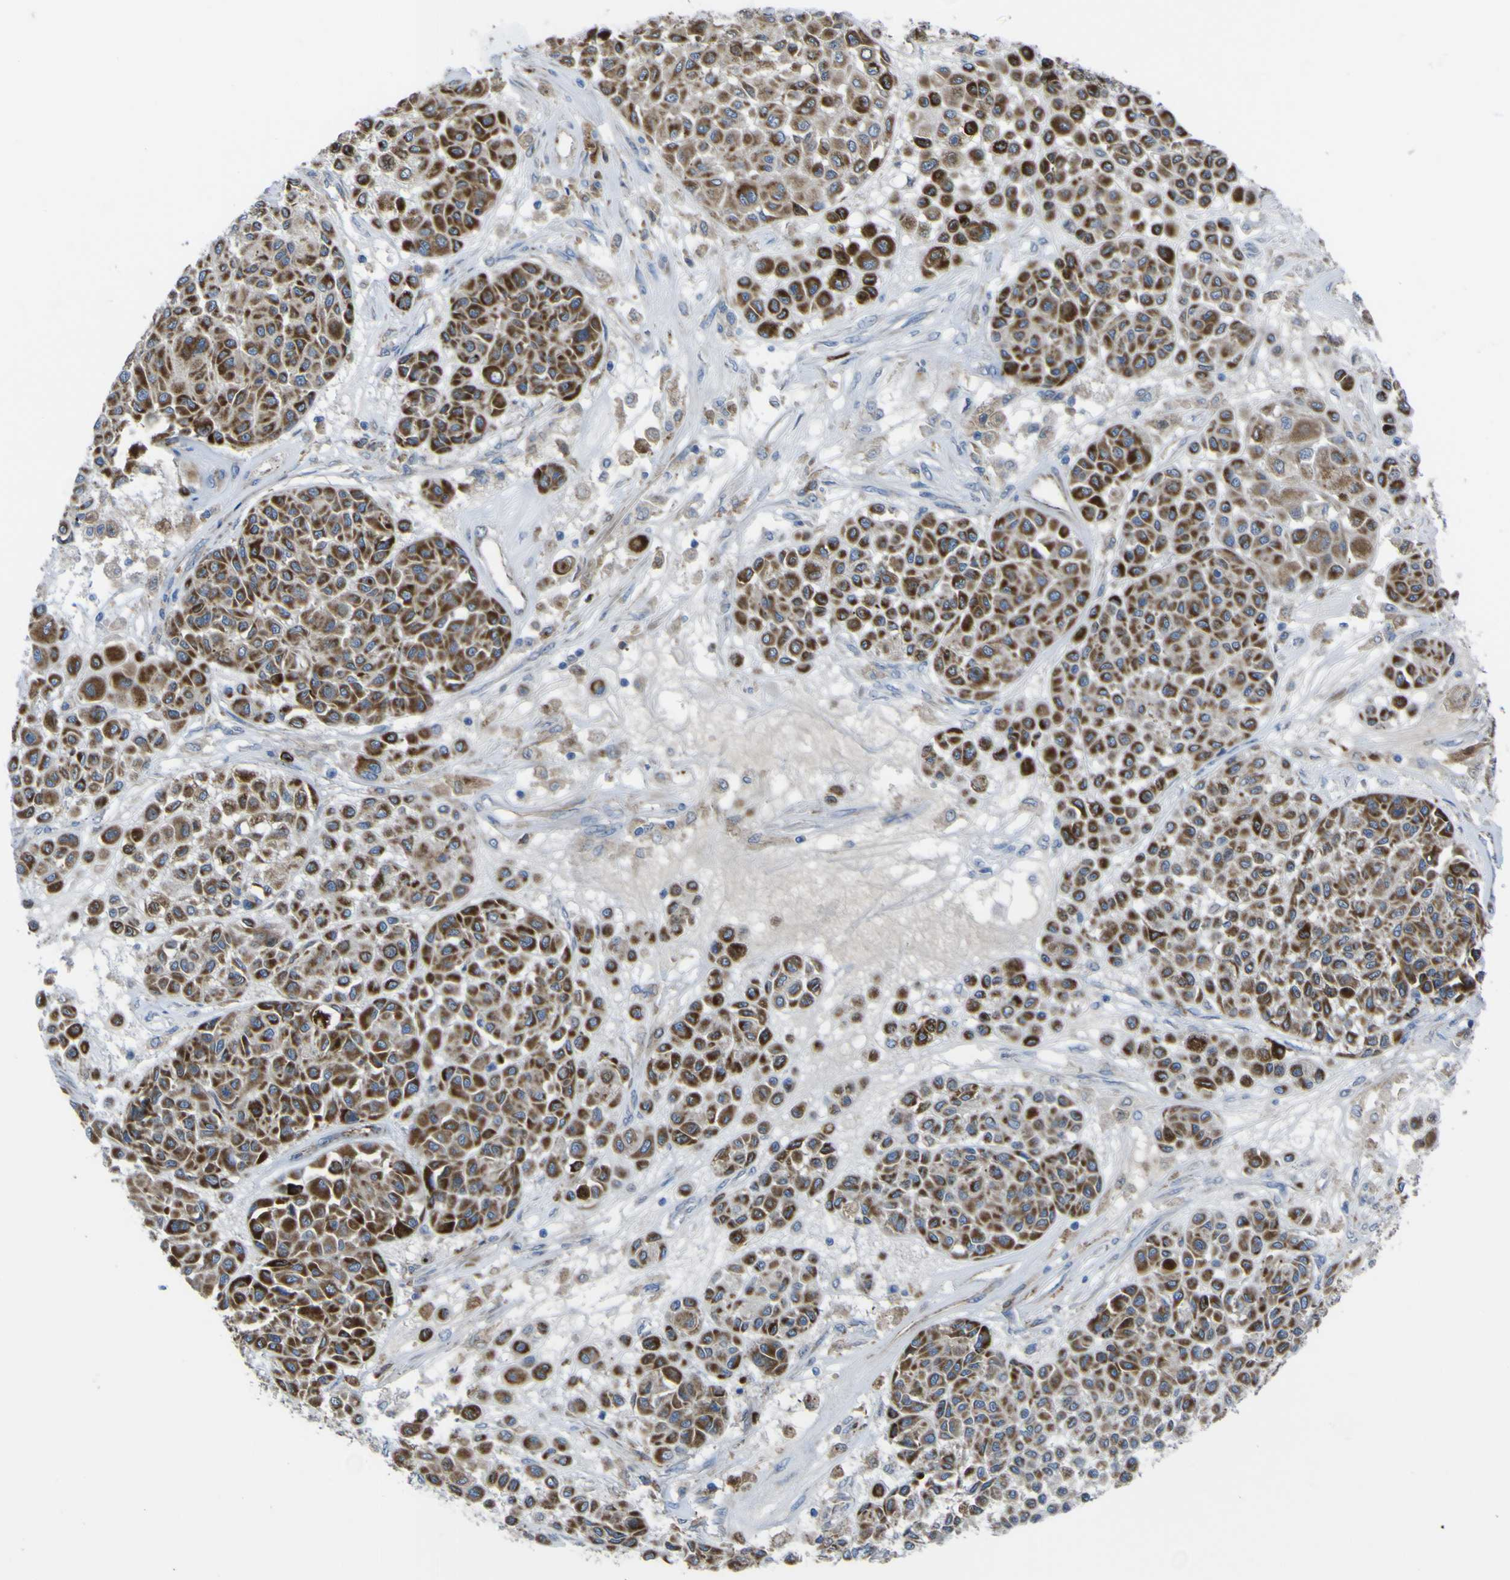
{"staining": {"intensity": "strong", "quantity": ">75%", "location": "cytoplasmic/membranous"}, "tissue": "melanoma", "cell_type": "Tumor cells", "image_type": "cancer", "snomed": [{"axis": "morphology", "description": "Malignant melanoma, Metastatic site"}, {"axis": "topography", "description": "Soft tissue"}], "caption": "Tumor cells demonstrate high levels of strong cytoplasmic/membranous expression in about >75% of cells in melanoma. Immunohistochemistry stains the protein of interest in brown and the nuclei are stained blue.", "gene": "CST3", "patient": {"sex": "male", "age": 41}}